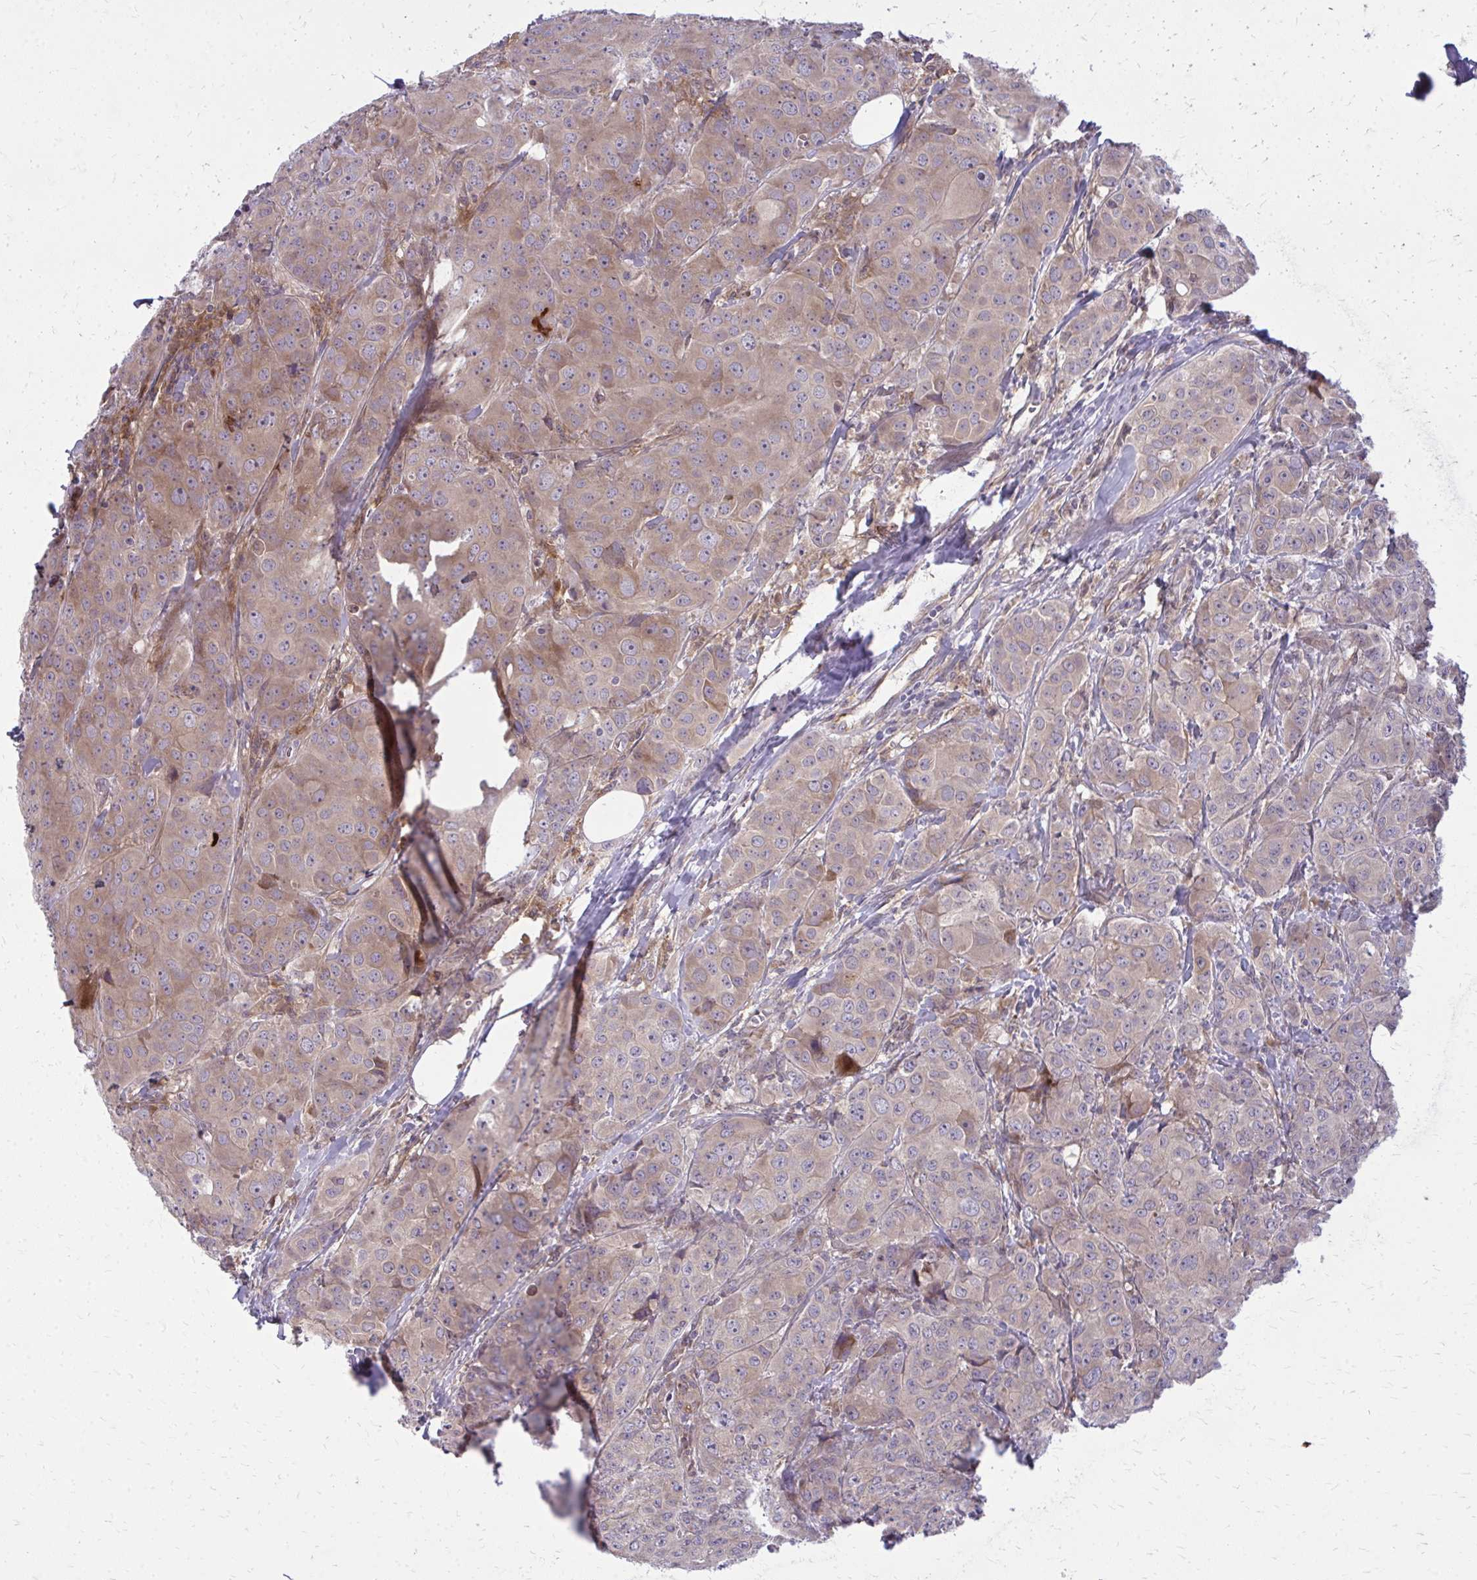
{"staining": {"intensity": "weak", "quantity": ">75%", "location": "cytoplasmic/membranous"}, "tissue": "breast cancer", "cell_type": "Tumor cells", "image_type": "cancer", "snomed": [{"axis": "morphology", "description": "Duct carcinoma"}, {"axis": "topography", "description": "Breast"}], "caption": "Breast cancer was stained to show a protein in brown. There is low levels of weak cytoplasmic/membranous staining in approximately >75% of tumor cells.", "gene": "OXNAD1", "patient": {"sex": "female", "age": 43}}